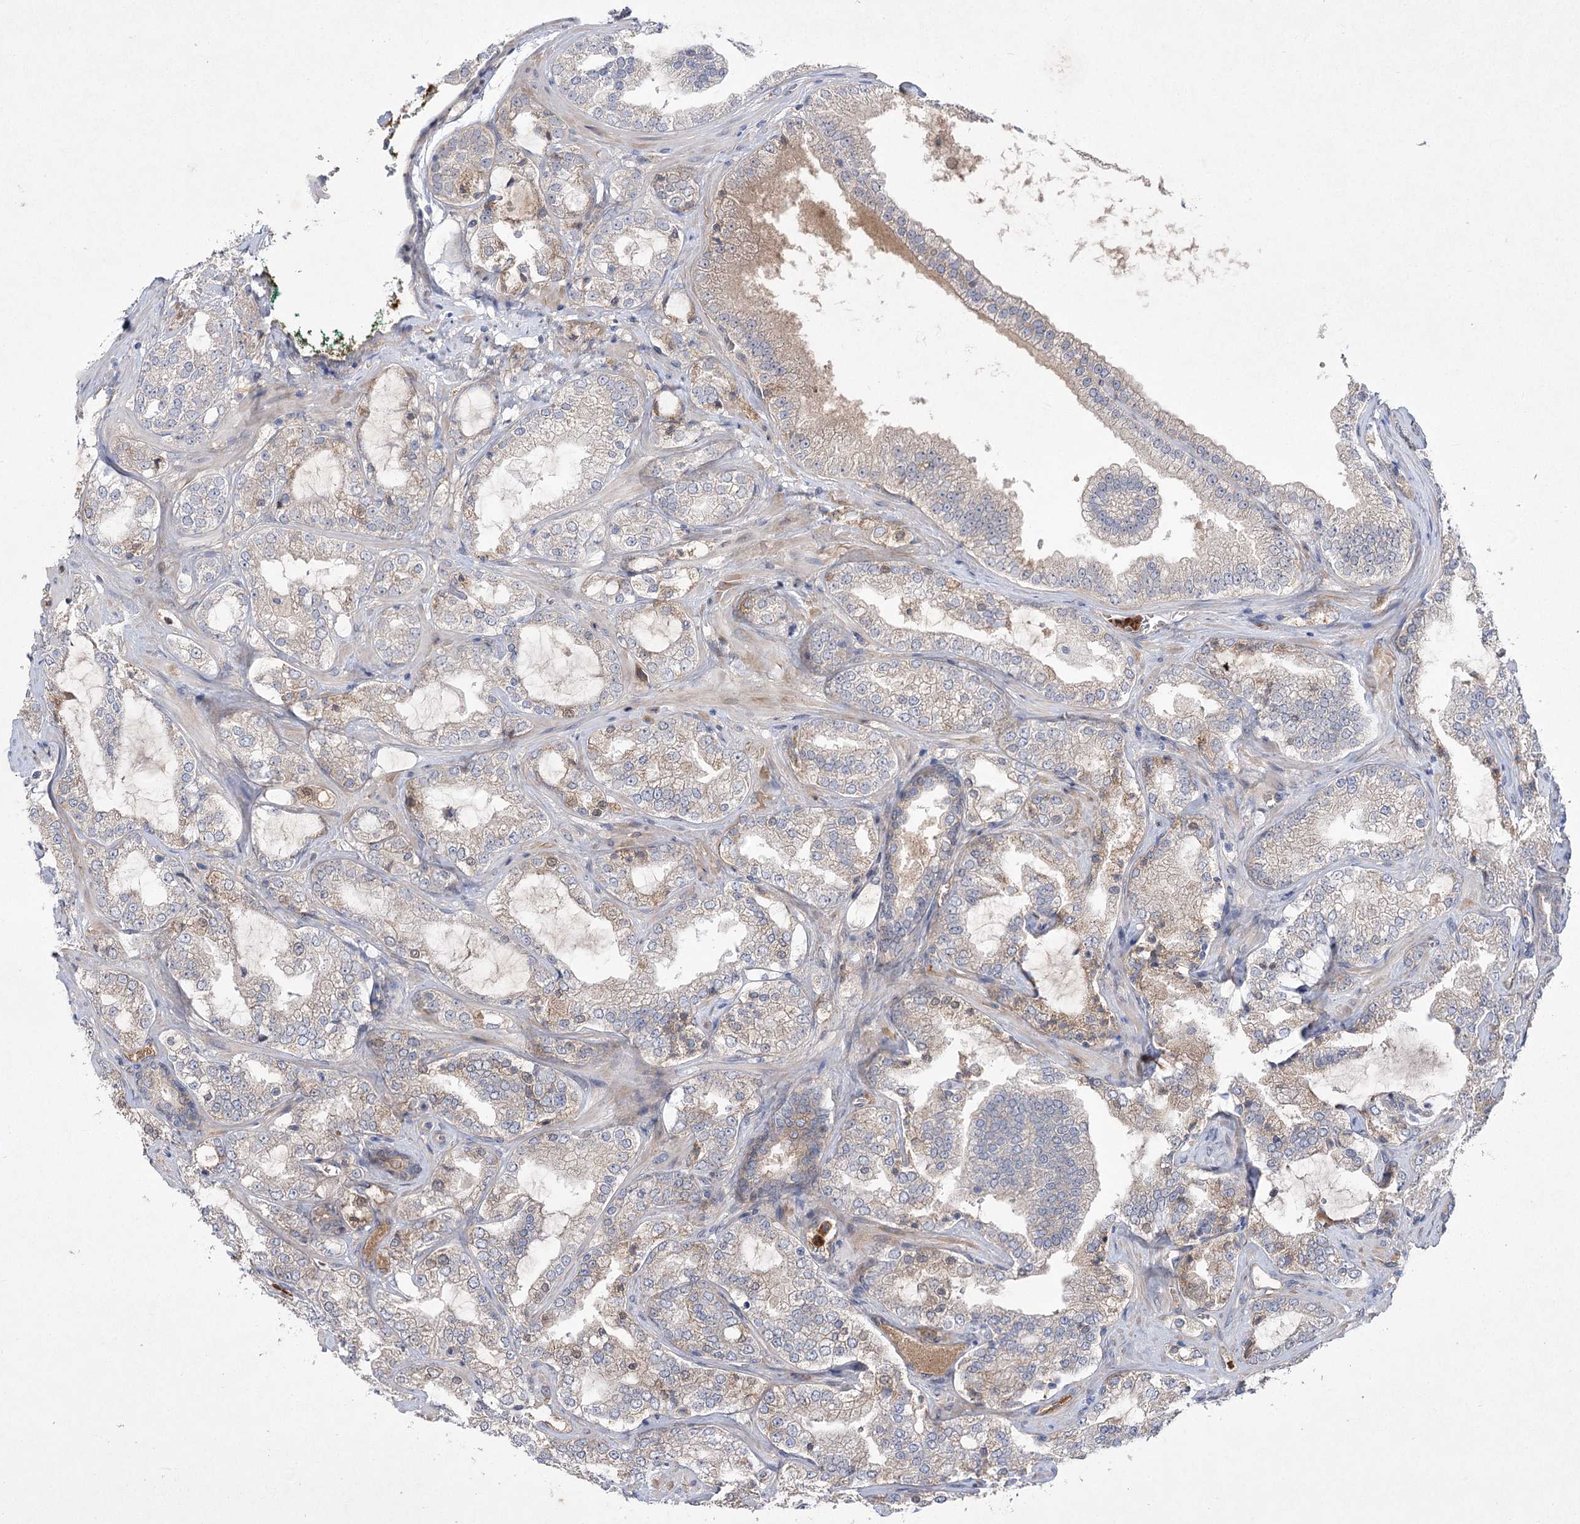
{"staining": {"intensity": "moderate", "quantity": "<25%", "location": "cytoplasmic/membranous"}, "tissue": "prostate cancer", "cell_type": "Tumor cells", "image_type": "cancer", "snomed": [{"axis": "morphology", "description": "Adenocarcinoma, High grade"}, {"axis": "topography", "description": "Prostate"}], "caption": "Moderate cytoplasmic/membranous protein positivity is seen in about <25% of tumor cells in prostate cancer (high-grade adenocarcinoma).", "gene": "PLEKHA5", "patient": {"sex": "male", "age": 64}}